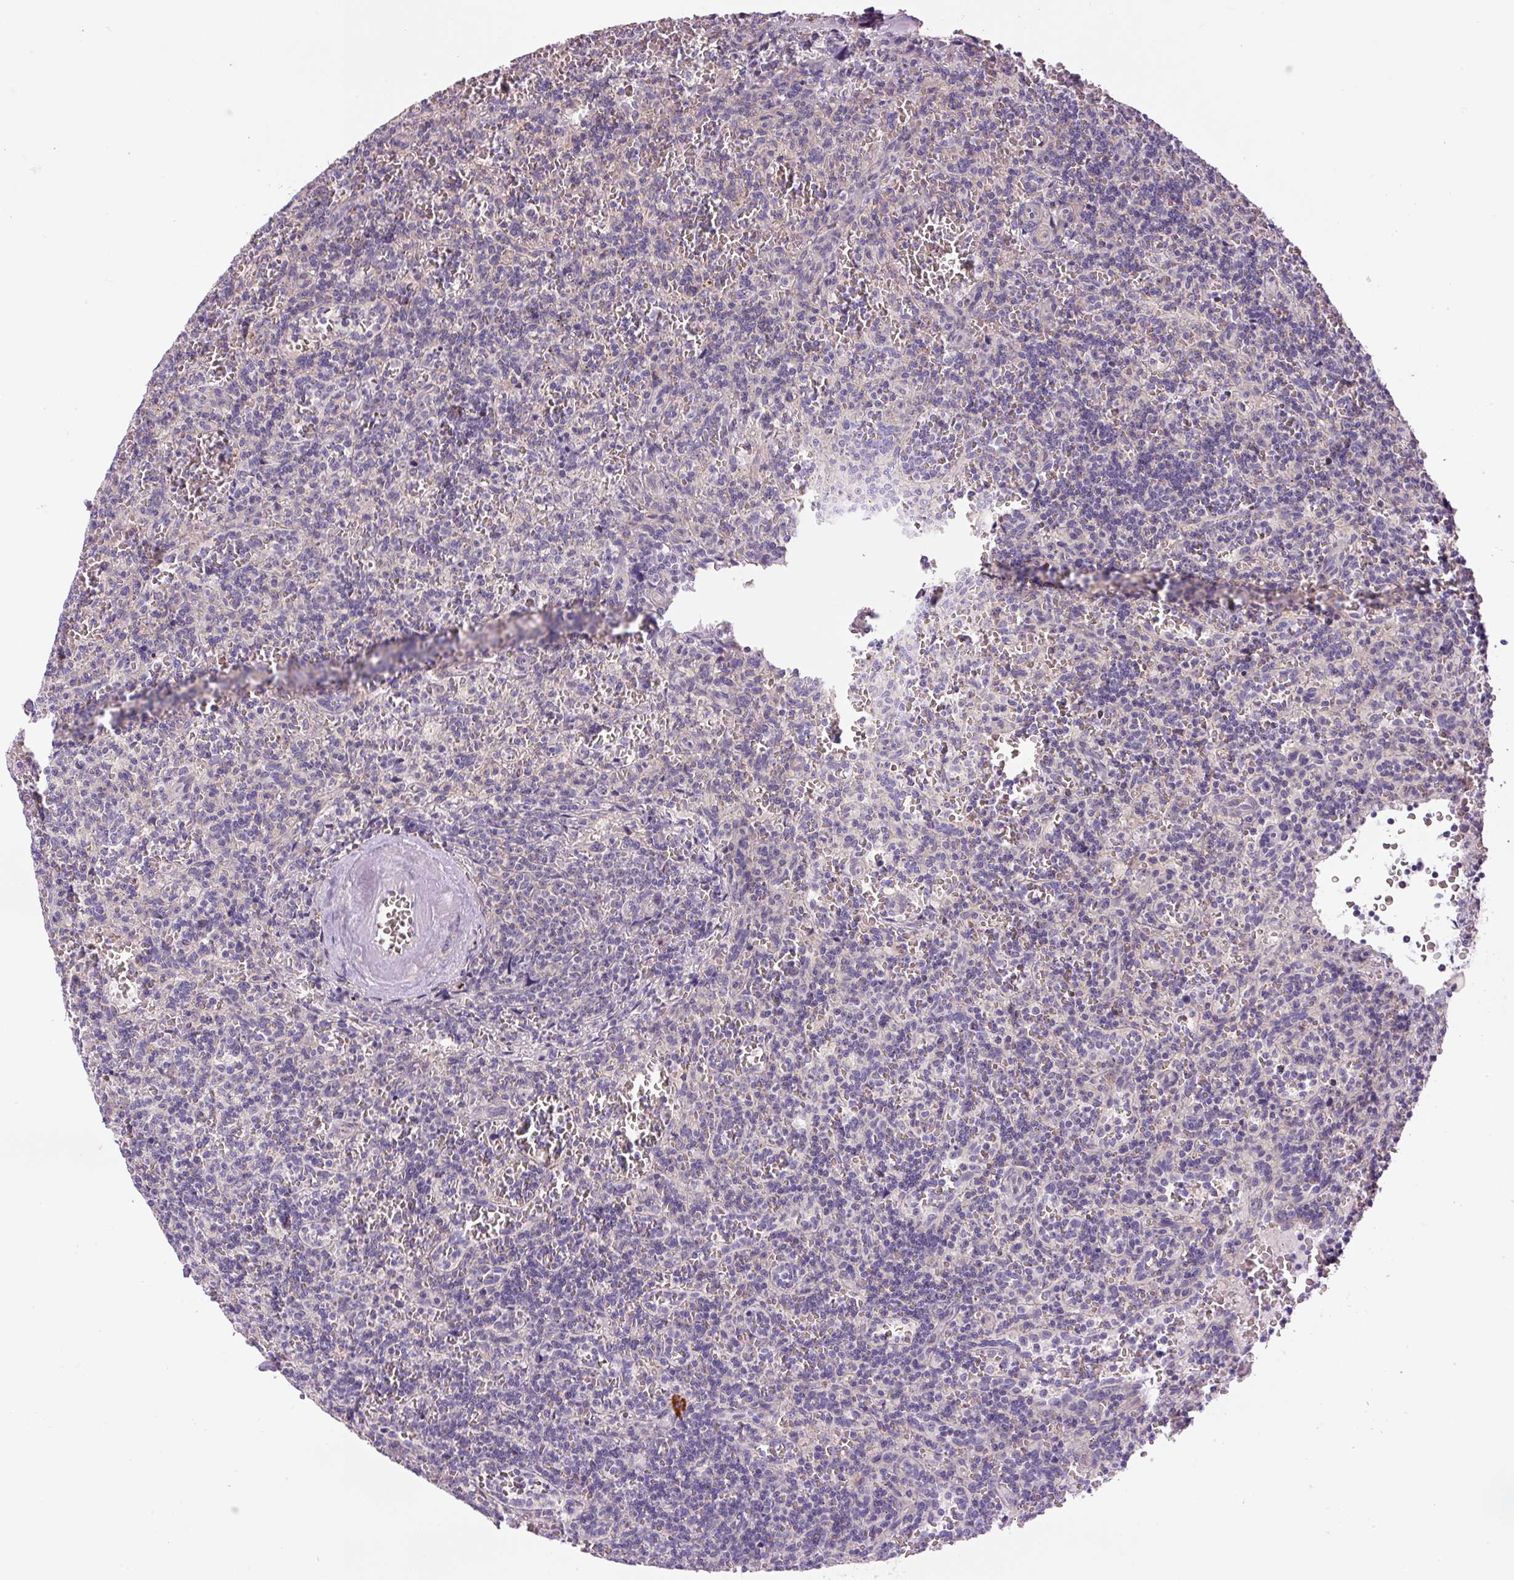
{"staining": {"intensity": "negative", "quantity": "none", "location": "none"}, "tissue": "lymphoma", "cell_type": "Tumor cells", "image_type": "cancer", "snomed": [{"axis": "morphology", "description": "Malignant lymphoma, non-Hodgkin's type, Low grade"}, {"axis": "topography", "description": "Spleen"}], "caption": "IHC of human lymphoma displays no staining in tumor cells. Brightfield microscopy of immunohistochemistry stained with DAB (3,3'-diaminobenzidine) (brown) and hematoxylin (blue), captured at high magnification.", "gene": "TMEM151B", "patient": {"sex": "male", "age": 73}}